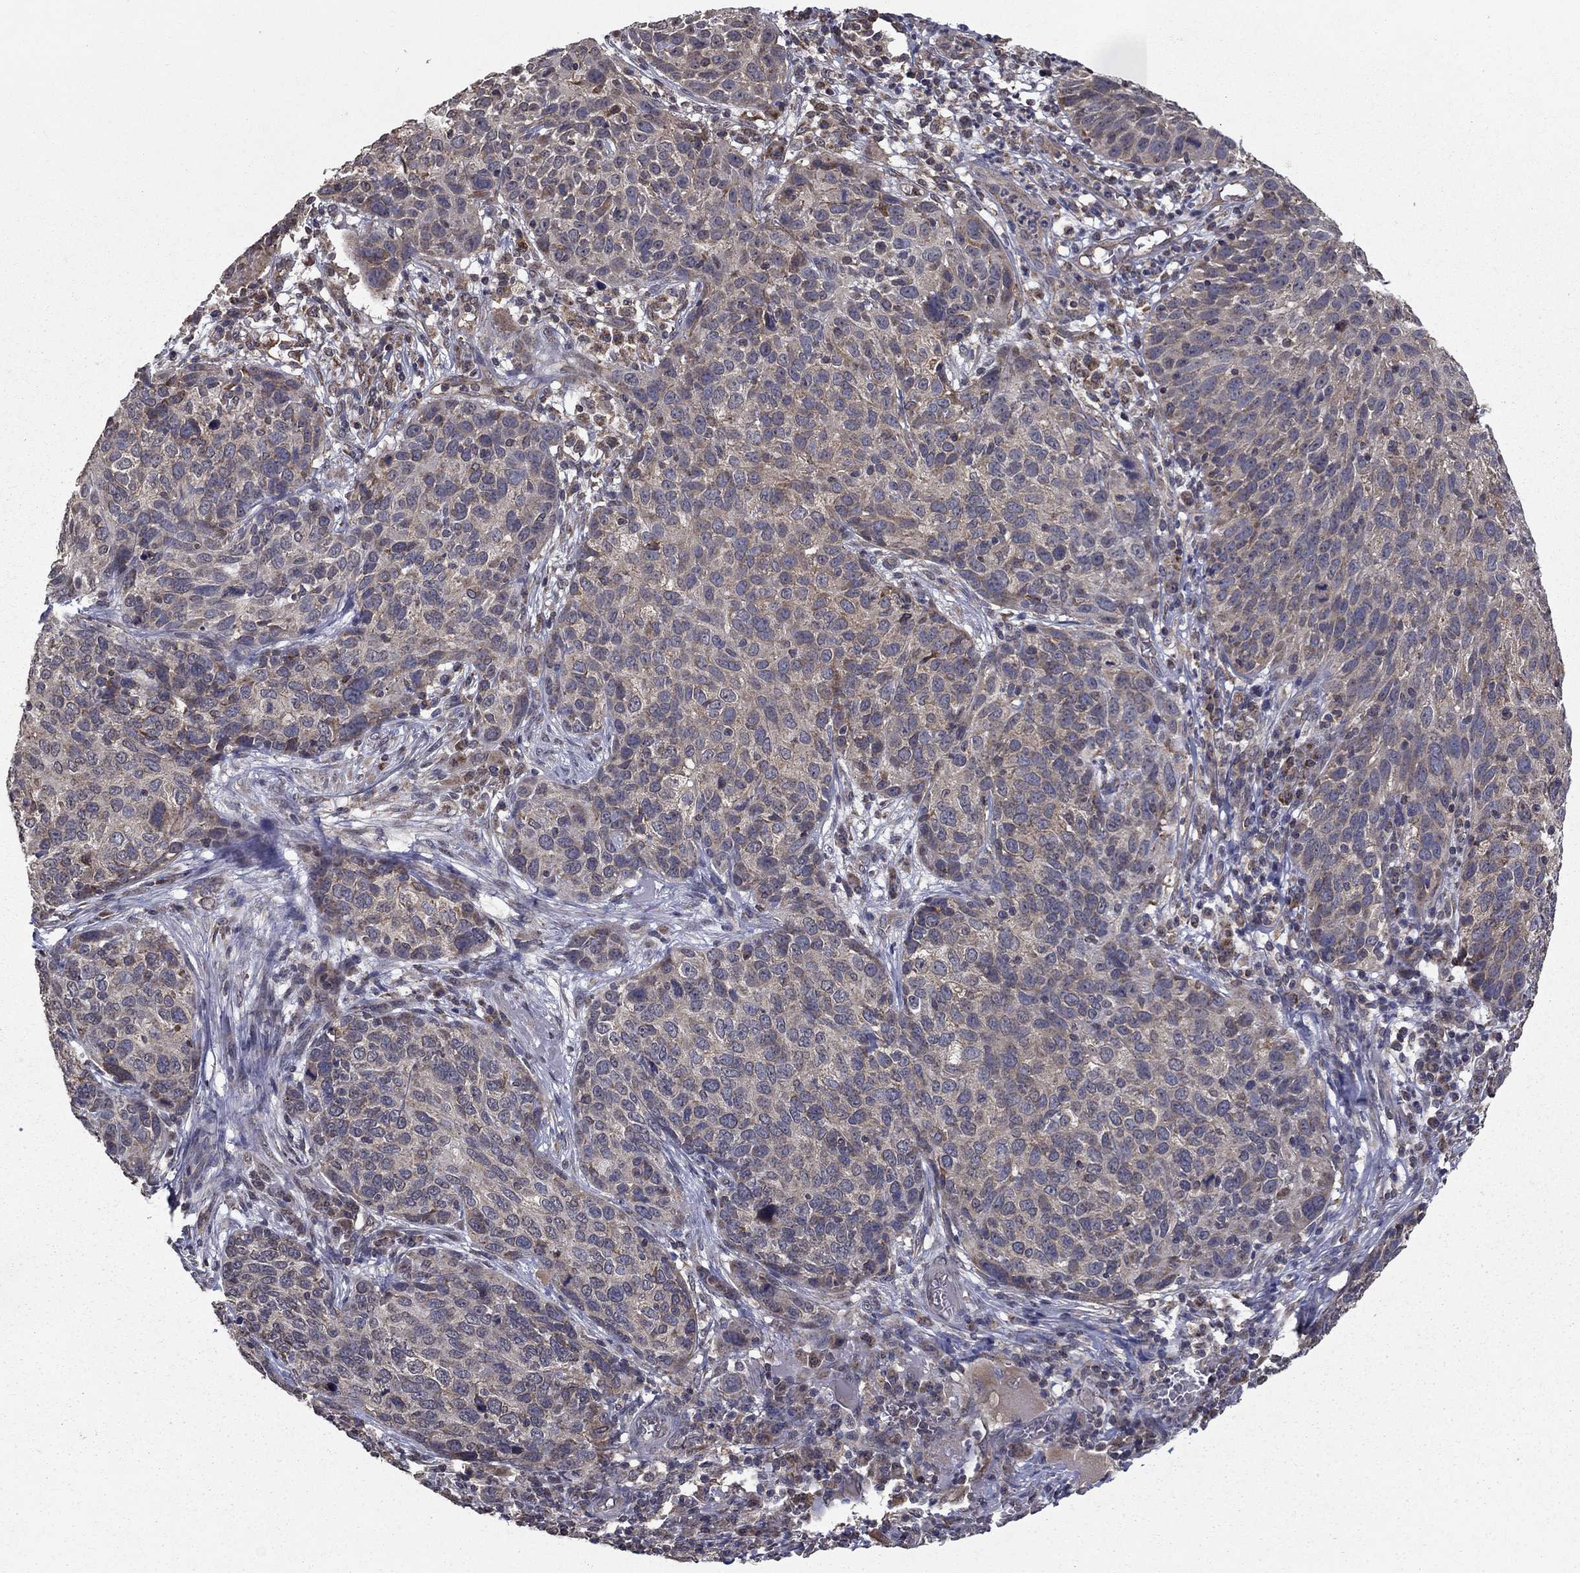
{"staining": {"intensity": "weak", "quantity": "<25%", "location": "cytoplasmic/membranous"}, "tissue": "skin cancer", "cell_type": "Tumor cells", "image_type": "cancer", "snomed": [{"axis": "morphology", "description": "Squamous cell carcinoma, NOS"}, {"axis": "topography", "description": "Skin"}], "caption": "This is a image of IHC staining of skin cancer, which shows no positivity in tumor cells.", "gene": "SLC2A13", "patient": {"sex": "male", "age": 92}}